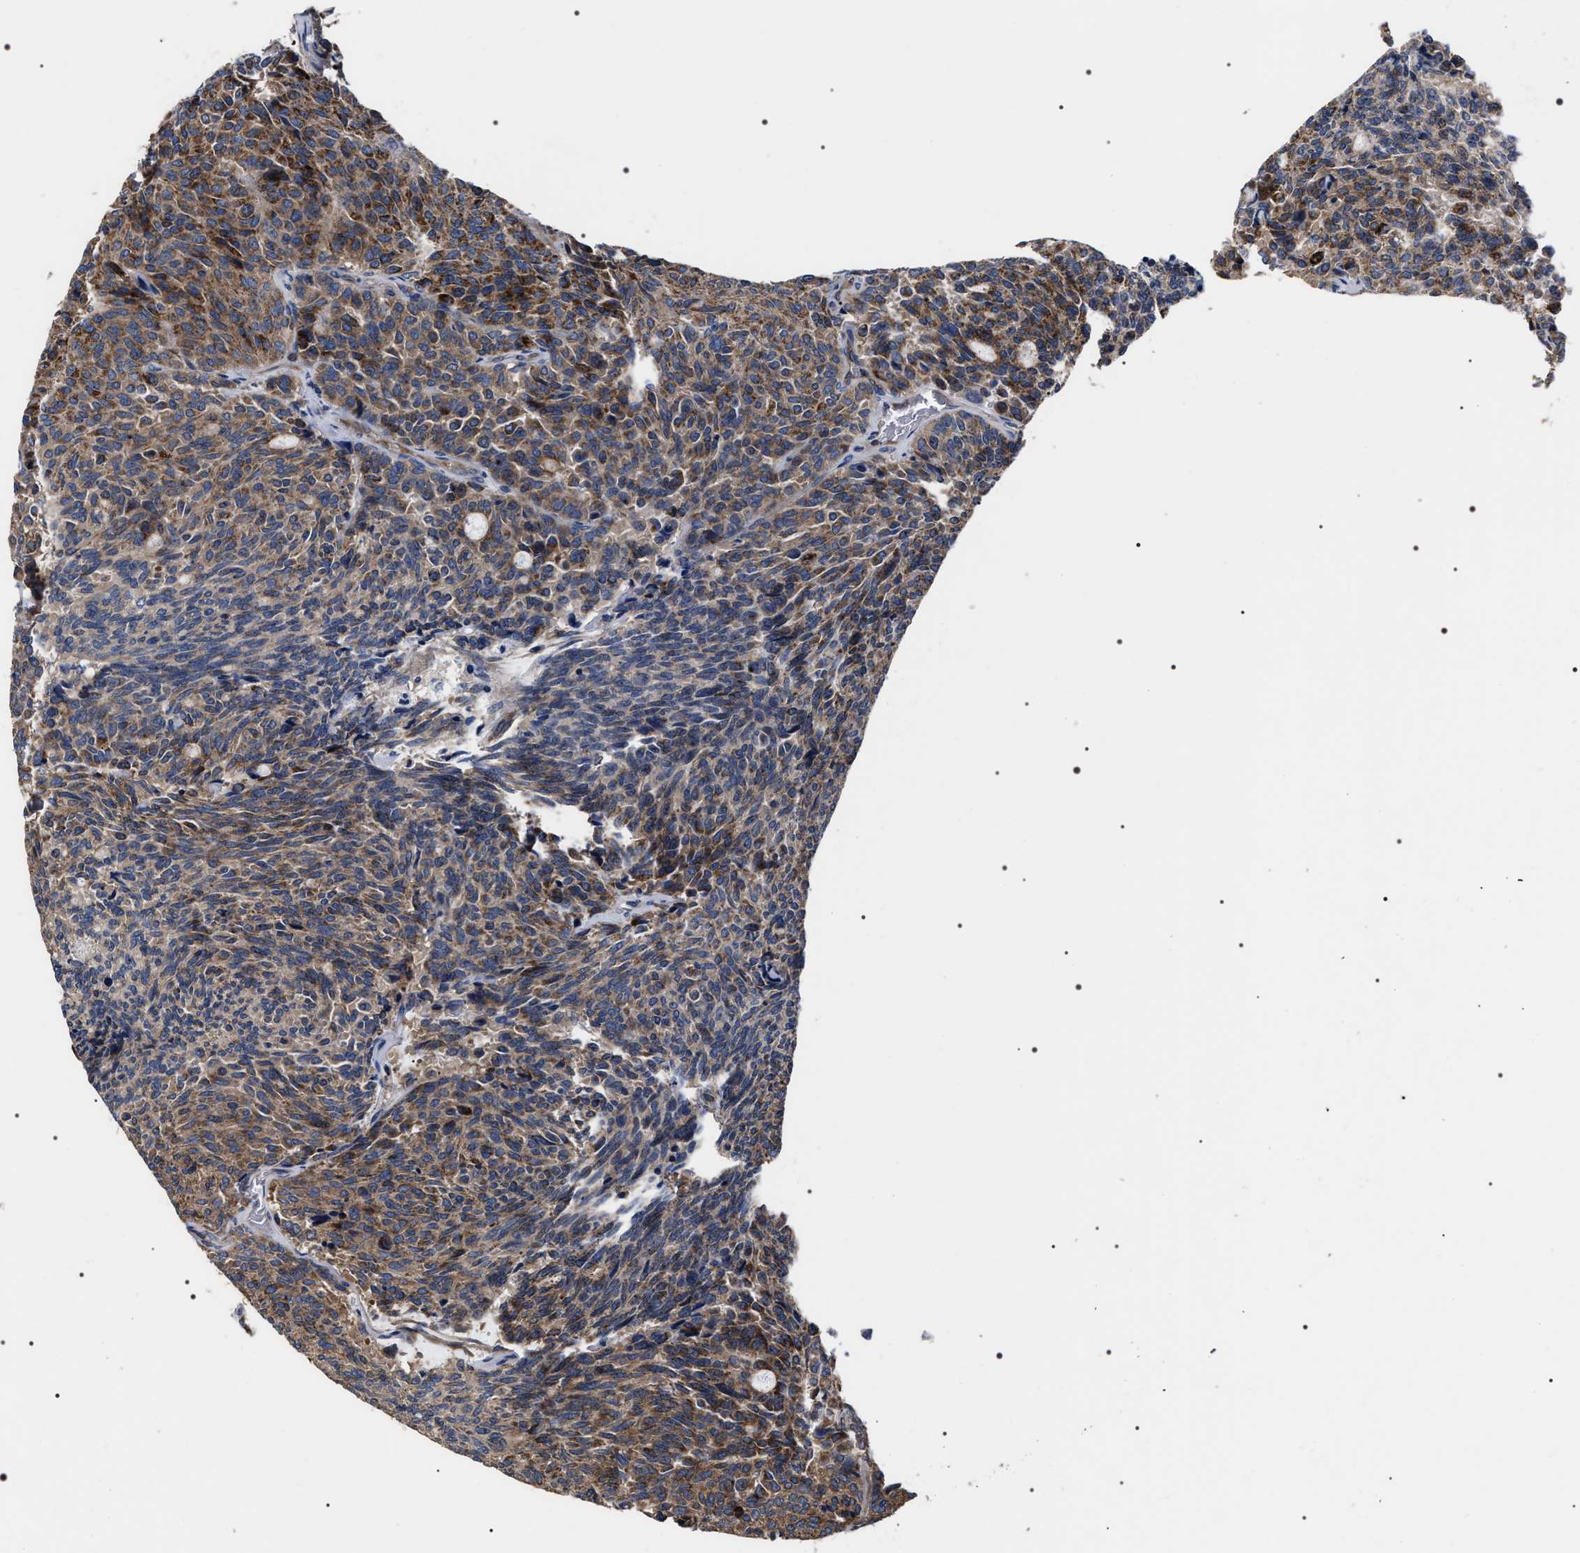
{"staining": {"intensity": "moderate", "quantity": "<25%", "location": "cytoplasmic/membranous"}, "tissue": "carcinoid", "cell_type": "Tumor cells", "image_type": "cancer", "snomed": [{"axis": "morphology", "description": "Carcinoid, malignant, NOS"}, {"axis": "topography", "description": "Pancreas"}], "caption": "The histopathology image exhibits a brown stain indicating the presence of a protein in the cytoplasmic/membranous of tumor cells in carcinoid (malignant).", "gene": "MIS18A", "patient": {"sex": "female", "age": 54}}